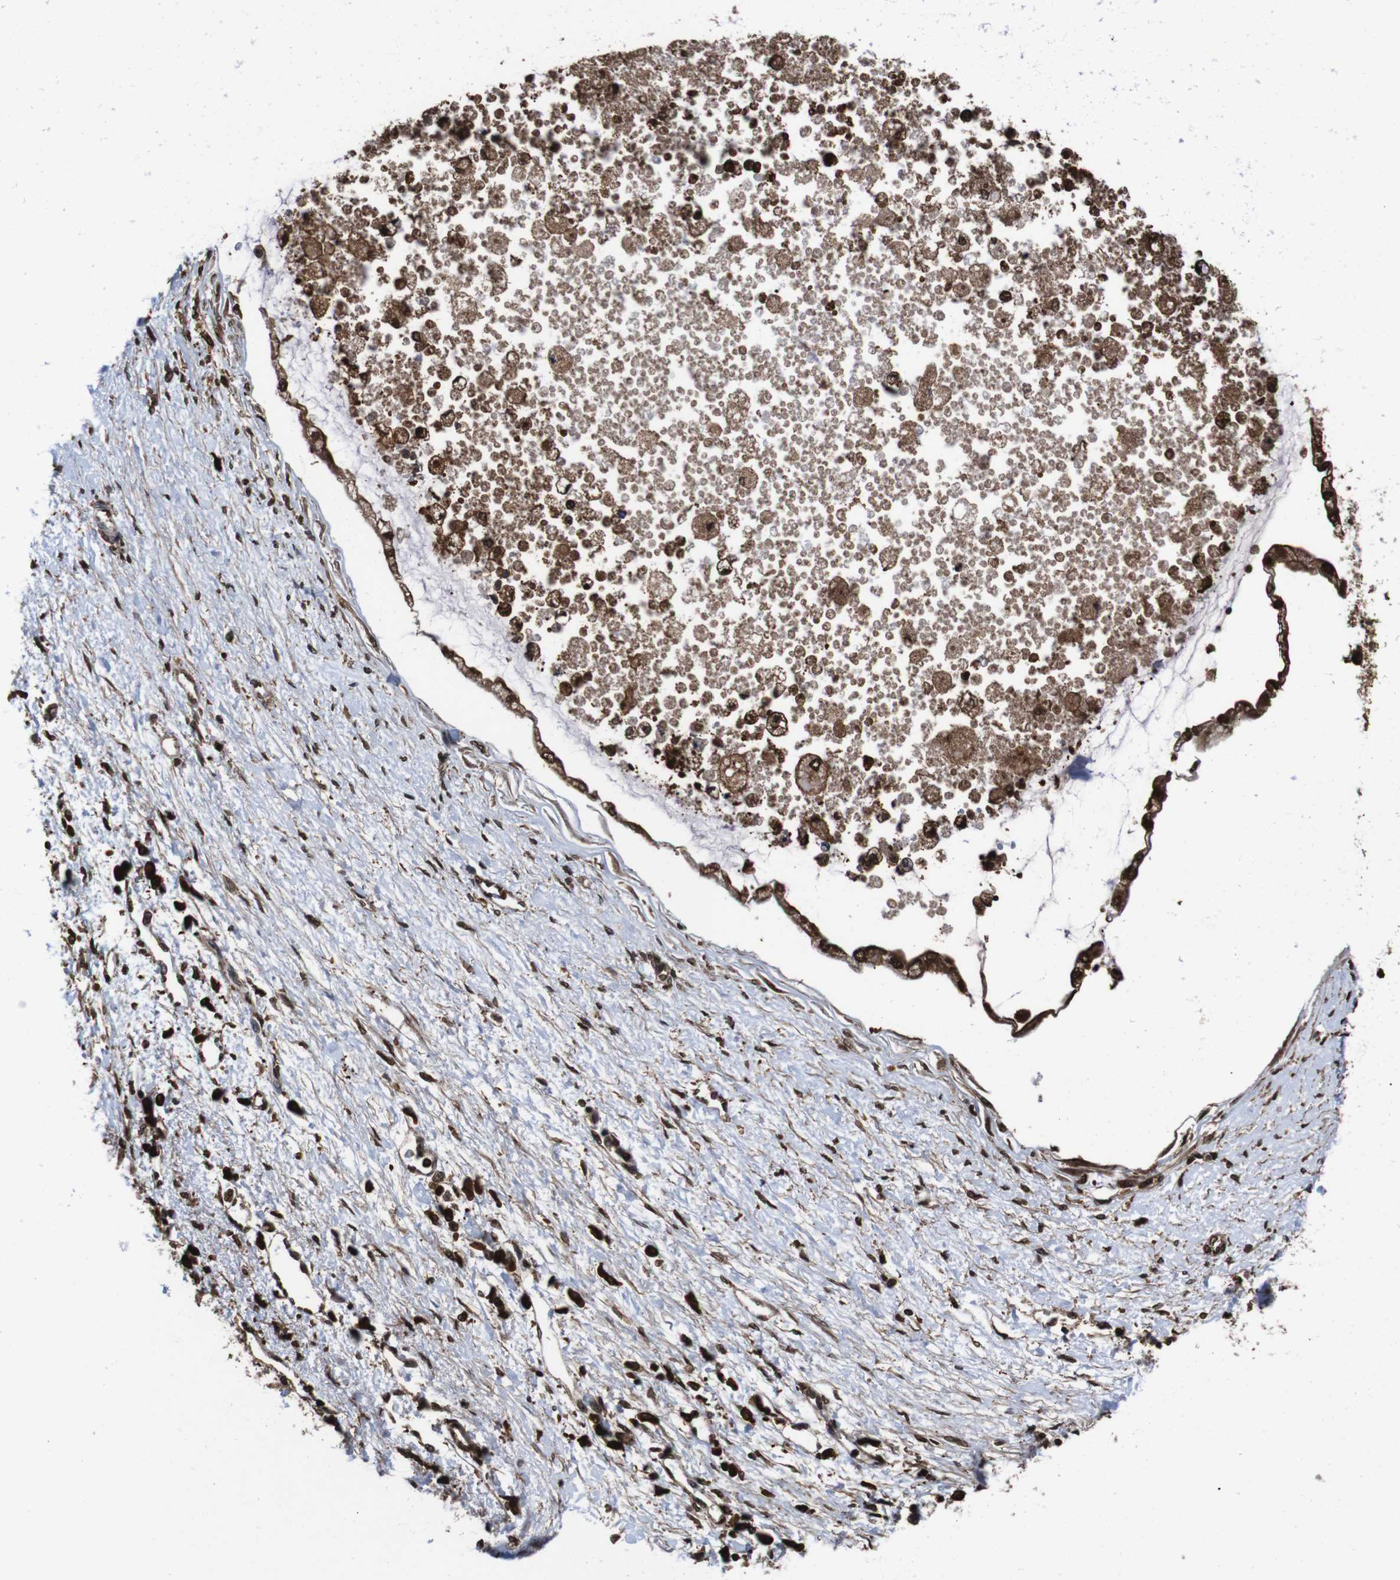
{"staining": {"intensity": "moderate", "quantity": ">75%", "location": "cytoplasmic/membranous,nuclear"}, "tissue": "liver cancer", "cell_type": "Tumor cells", "image_type": "cancer", "snomed": [{"axis": "morphology", "description": "Cholangiocarcinoma"}, {"axis": "topography", "description": "Liver"}], "caption": "Tumor cells reveal medium levels of moderate cytoplasmic/membranous and nuclear staining in approximately >75% of cells in human liver cancer (cholangiocarcinoma).", "gene": "VCP", "patient": {"sex": "male", "age": 50}}